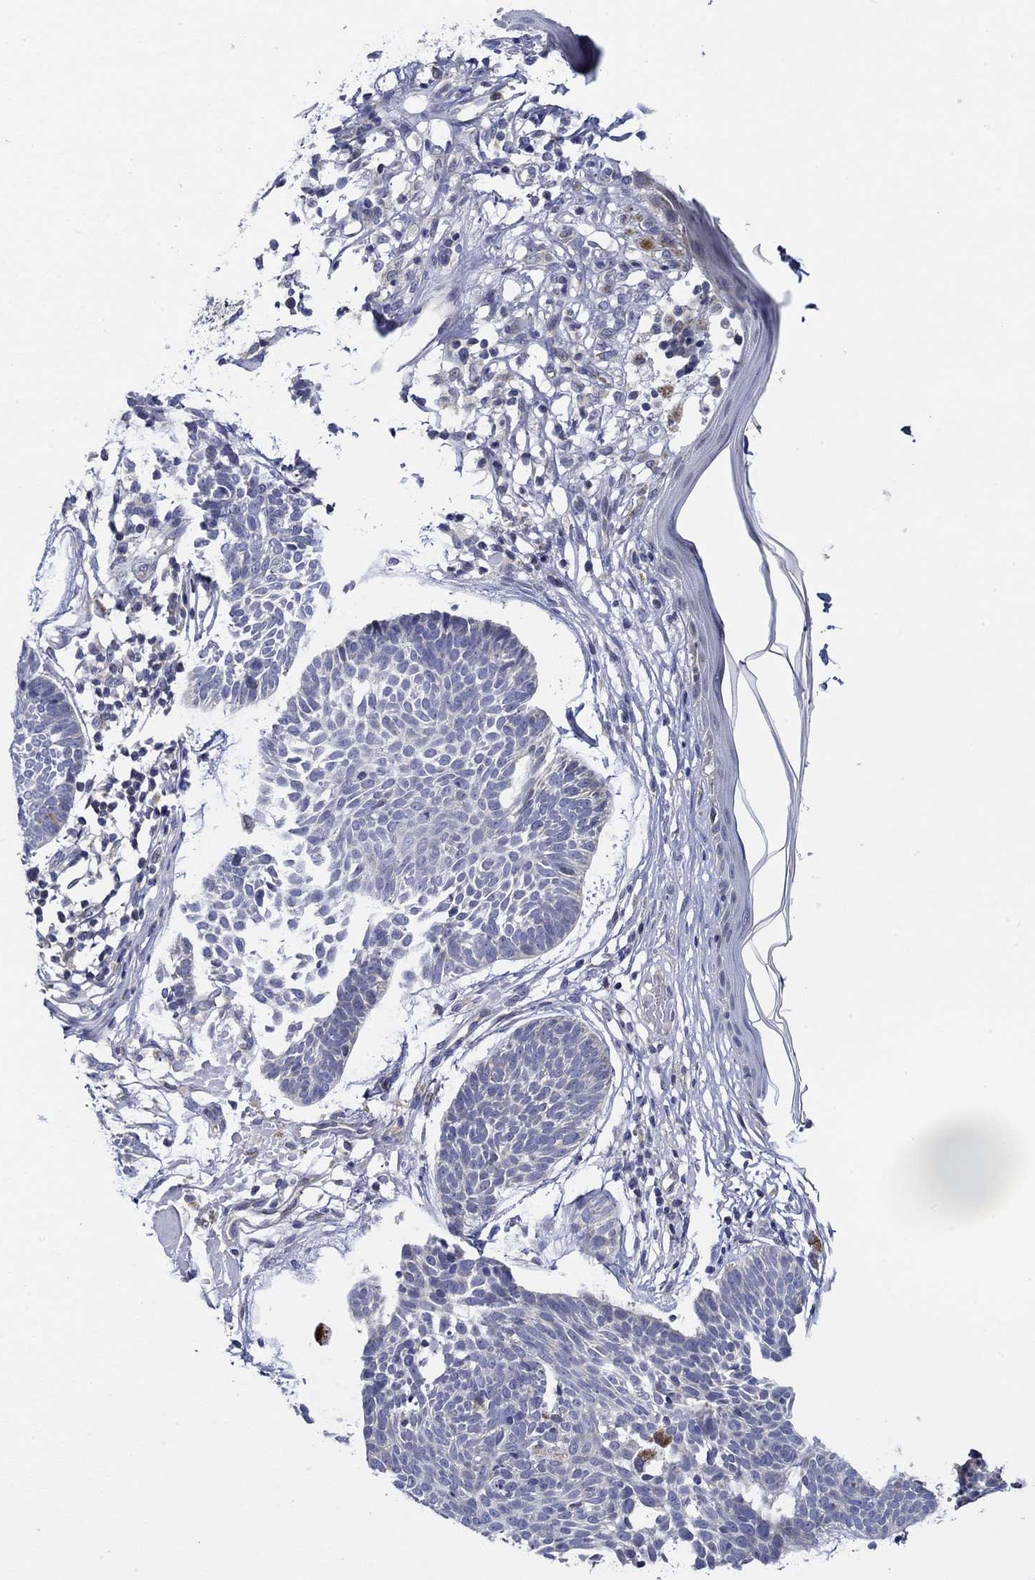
{"staining": {"intensity": "negative", "quantity": "none", "location": "none"}, "tissue": "skin cancer", "cell_type": "Tumor cells", "image_type": "cancer", "snomed": [{"axis": "morphology", "description": "Basal cell carcinoma"}, {"axis": "topography", "description": "Skin"}], "caption": "Immunohistochemistry (IHC) of skin cancer (basal cell carcinoma) displays no staining in tumor cells.", "gene": "CFAP61", "patient": {"sex": "male", "age": 85}}